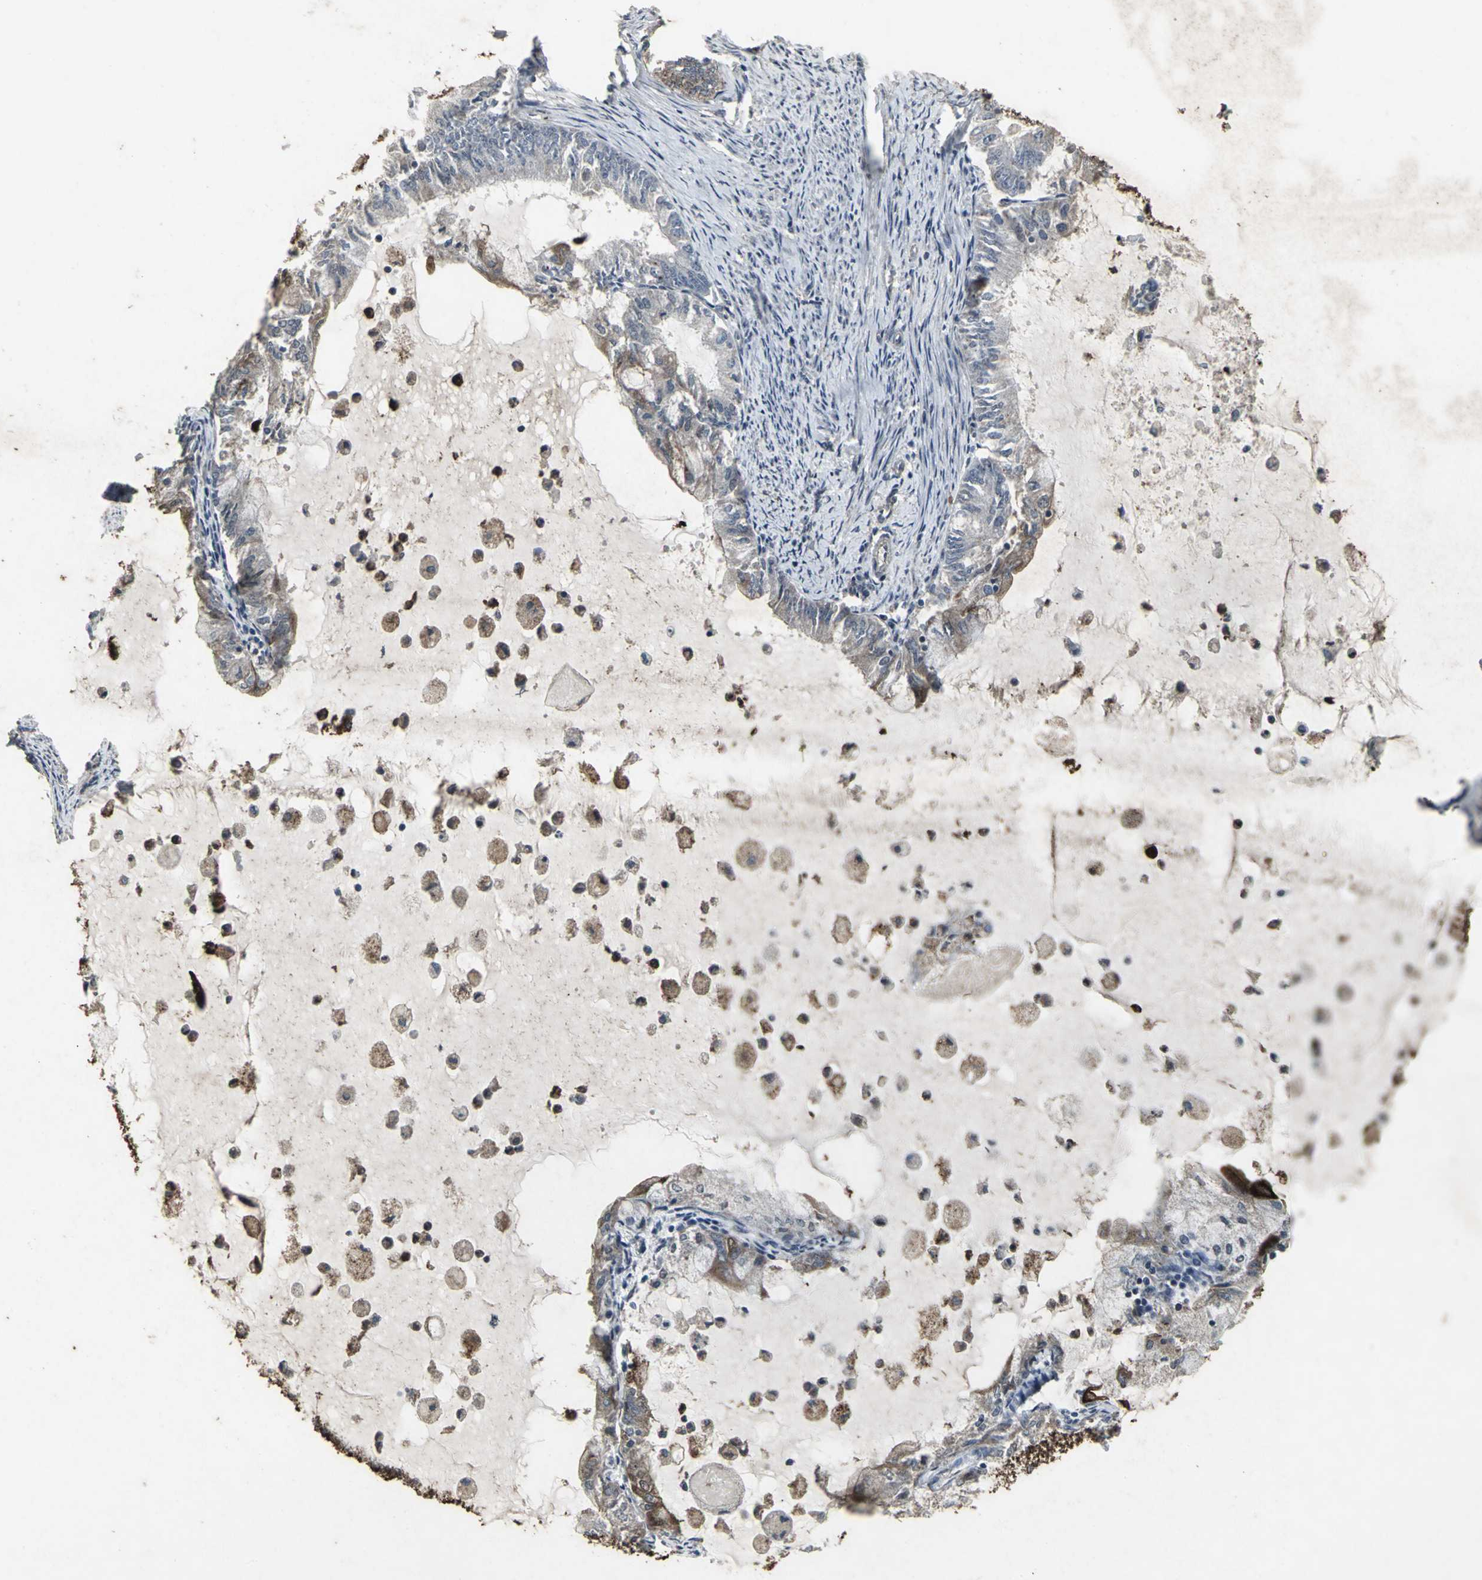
{"staining": {"intensity": "moderate", "quantity": "<25%", "location": "cytoplasmic/membranous"}, "tissue": "endometrial cancer", "cell_type": "Tumor cells", "image_type": "cancer", "snomed": [{"axis": "morphology", "description": "Adenocarcinoma, NOS"}, {"axis": "topography", "description": "Endometrium"}], "caption": "Endometrial adenocarcinoma tissue demonstrates moderate cytoplasmic/membranous expression in about <25% of tumor cells, visualized by immunohistochemistry. The staining was performed using DAB (3,3'-diaminobenzidine), with brown indicating positive protein expression. Nuclei are stained blue with hematoxylin.", "gene": "CCR9", "patient": {"sex": "female", "age": 86}}